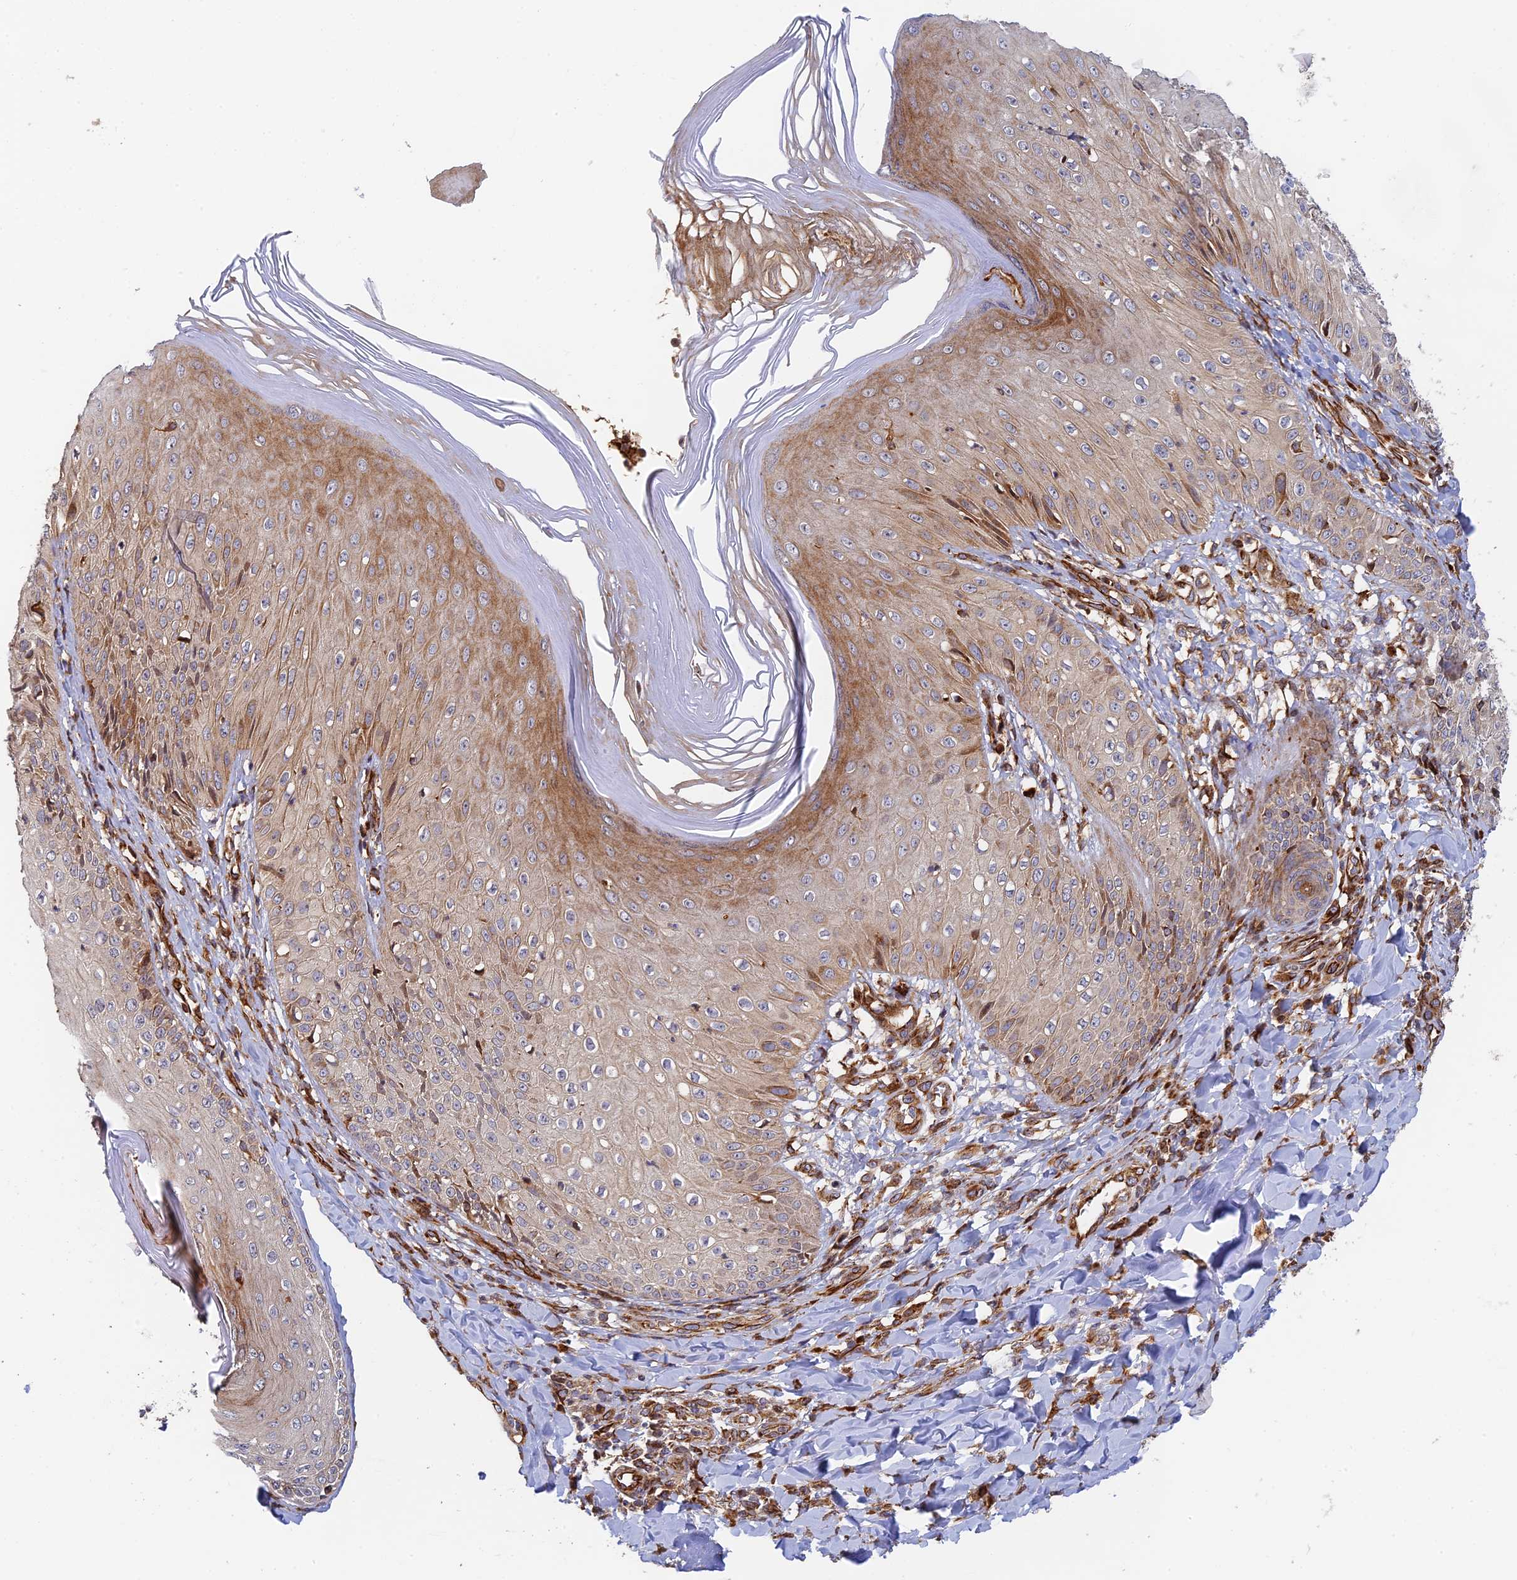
{"staining": {"intensity": "moderate", "quantity": ">75%", "location": "cytoplasmic/membranous"}, "tissue": "skin", "cell_type": "Epidermal cells", "image_type": "normal", "snomed": [{"axis": "morphology", "description": "Normal tissue, NOS"}, {"axis": "morphology", "description": "Inflammation, NOS"}, {"axis": "topography", "description": "Soft tissue"}, {"axis": "topography", "description": "Anal"}], "caption": "Normal skin shows moderate cytoplasmic/membranous staining in about >75% of epidermal cells, visualized by immunohistochemistry.", "gene": "PPP2R3C", "patient": {"sex": "female", "age": 15}}